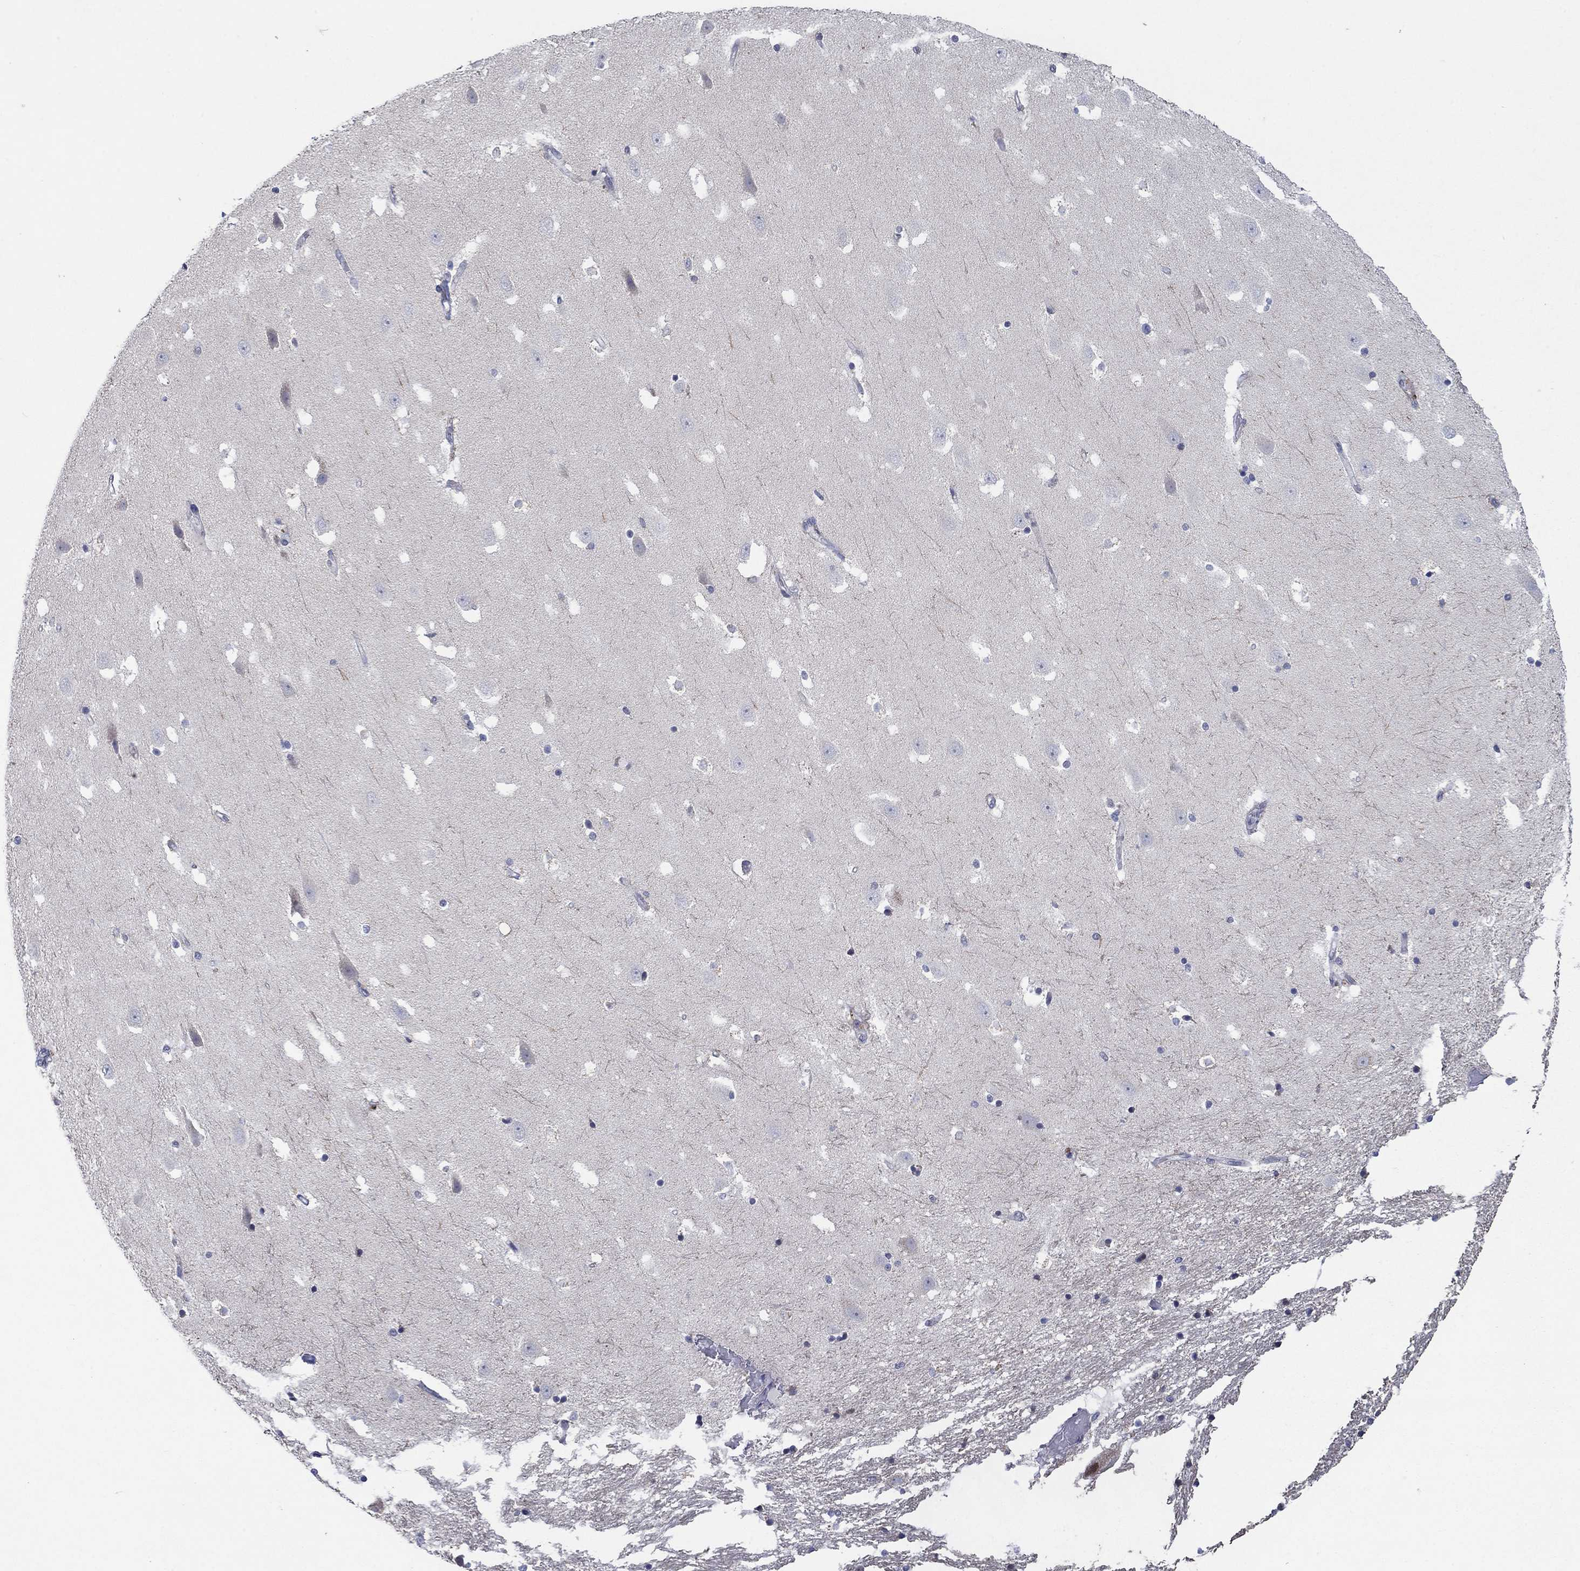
{"staining": {"intensity": "negative", "quantity": "none", "location": "none"}, "tissue": "hippocampus", "cell_type": "Glial cells", "image_type": "normal", "snomed": [{"axis": "morphology", "description": "Normal tissue, NOS"}, {"axis": "topography", "description": "Hippocampus"}], "caption": "The histopathology image reveals no significant staining in glial cells of hippocampus. (Immunohistochemistry, brightfield microscopy, high magnification).", "gene": "SDC1", "patient": {"sex": "male", "age": 49}}